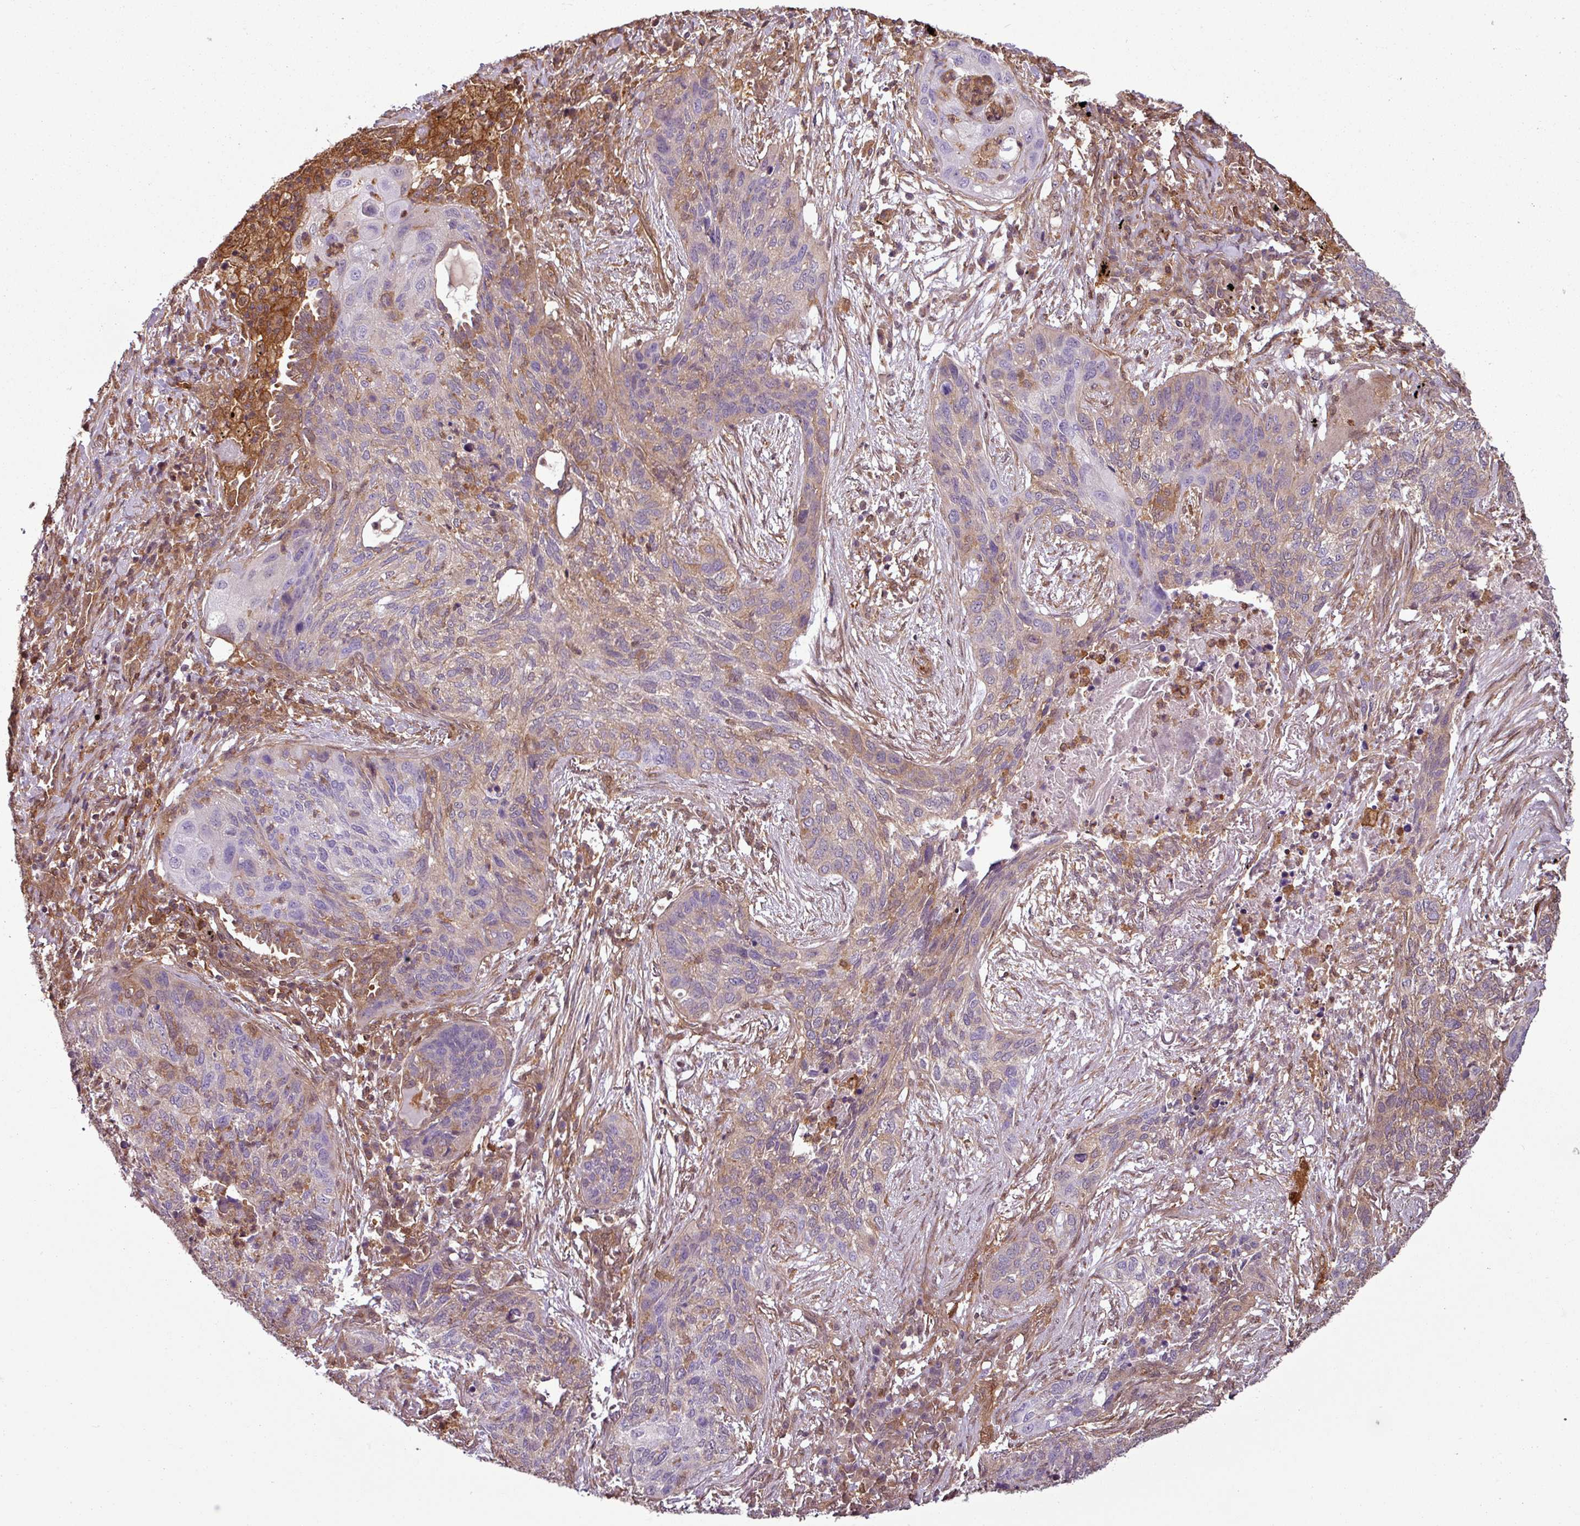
{"staining": {"intensity": "weak", "quantity": "25%-75%", "location": "cytoplasmic/membranous"}, "tissue": "lung cancer", "cell_type": "Tumor cells", "image_type": "cancer", "snomed": [{"axis": "morphology", "description": "Squamous cell carcinoma, NOS"}, {"axis": "topography", "description": "Lung"}], "caption": "Weak cytoplasmic/membranous expression is identified in approximately 25%-75% of tumor cells in lung cancer.", "gene": "SH3BGRL", "patient": {"sex": "female", "age": 63}}